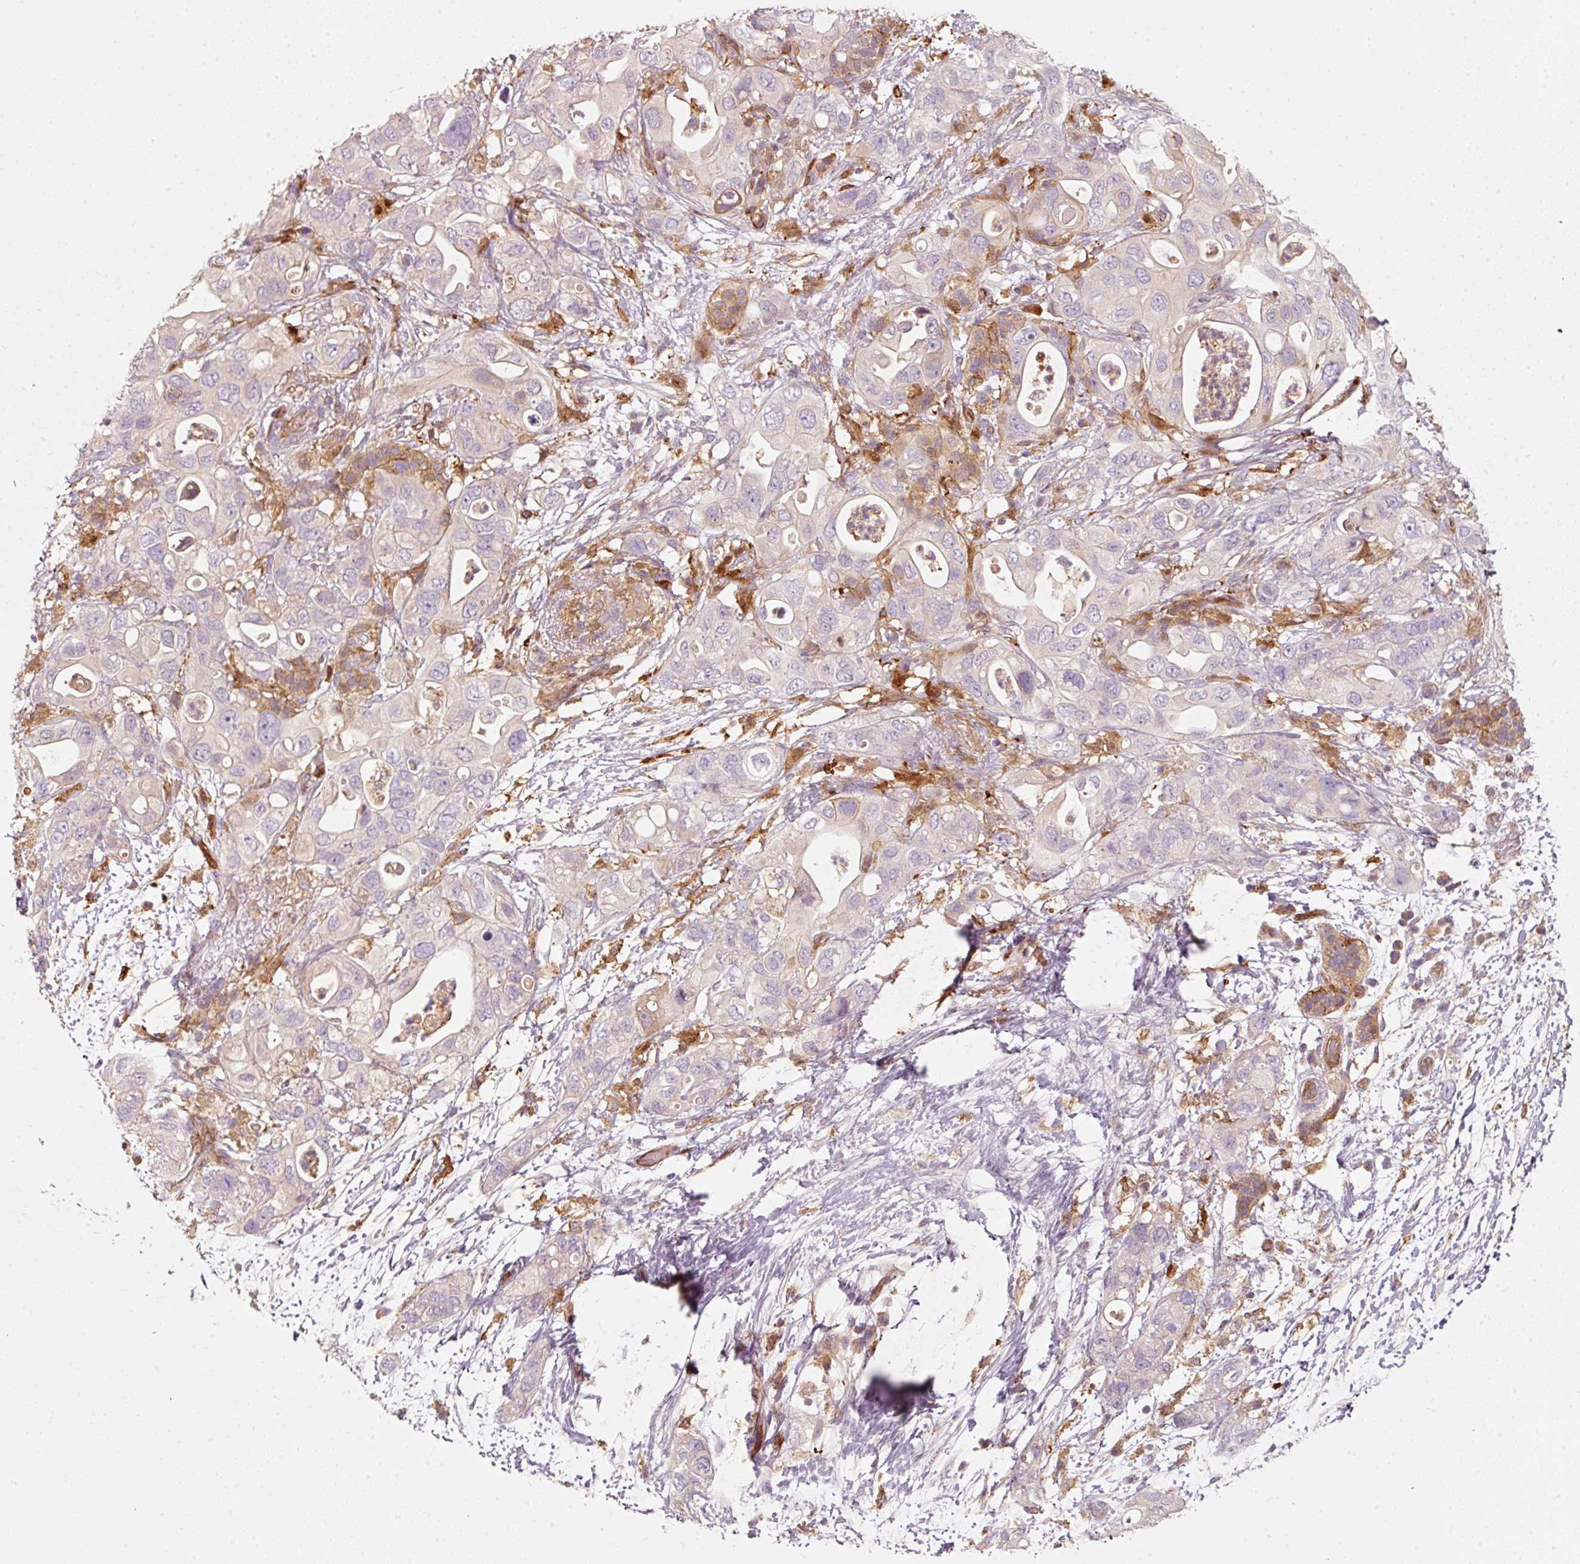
{"staining": {"intensity": "moderate", "quantity": "<25%", "location": "cytoplasmic/membranous"}, "tissue": "pancreatic cancer", "cell_type": "Tumor cells", "image_type": "cancer", "snomed": [{"axis": "morphology", "description": "Adenocarcinoma, NOS"}, {"axis": "topography", "description": "Pancreas"}], "caption": "An IHC image of tumor tissue is shown. Protein staining in brown labels moderate cytoplasmic/membranous positivity in pancreatic cancer (adenocarcinoma) within tumor cells. The protein is shown in brown color, while the nuclei are stained blue.", "gene": "IQGAP2", "patient": {"sex": "female", "age": 72}}